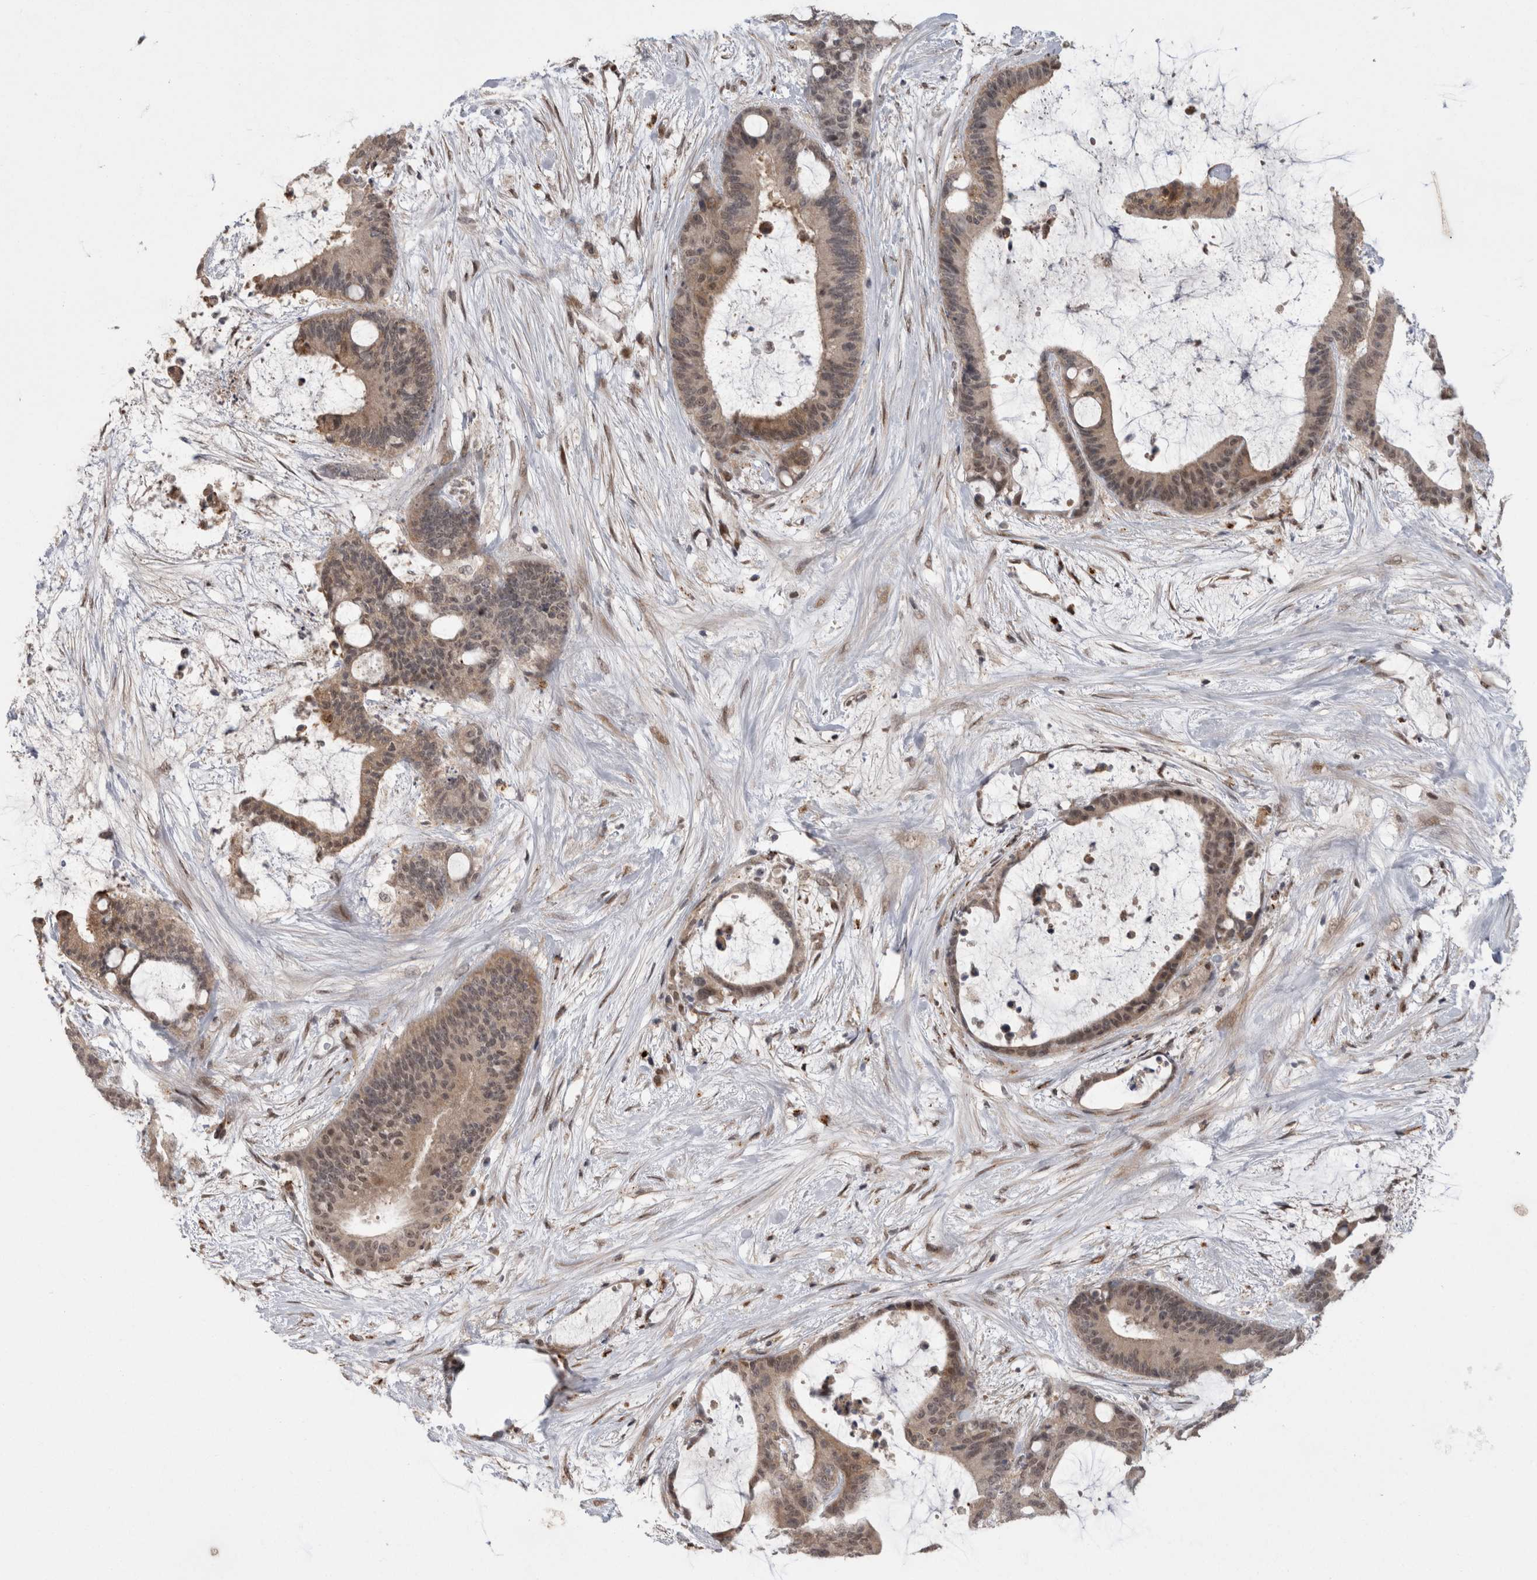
{"staining": {"intensity": "weak", "quantity": ">75%", "location": "cytoplasmic/membranous,nuclear"}, "tissue": "liver cancer", "cell_type": "Tumor cells", "image_type": "cancer", "snomed": [{"axis": "morphology", "description": "Cholangiocarcinoma"}, {"axis": "topography", "description": "Liver"}], "caption": "Immunohistochemical staining of liver cancer (cholangiocarcinoma) exhibits low levels of weak cytoplasmic/membranous and nuclear expression in about >75% of tumor cells.", "gene": "MTBP", "patient": {"sex": "female", "age": 73}}